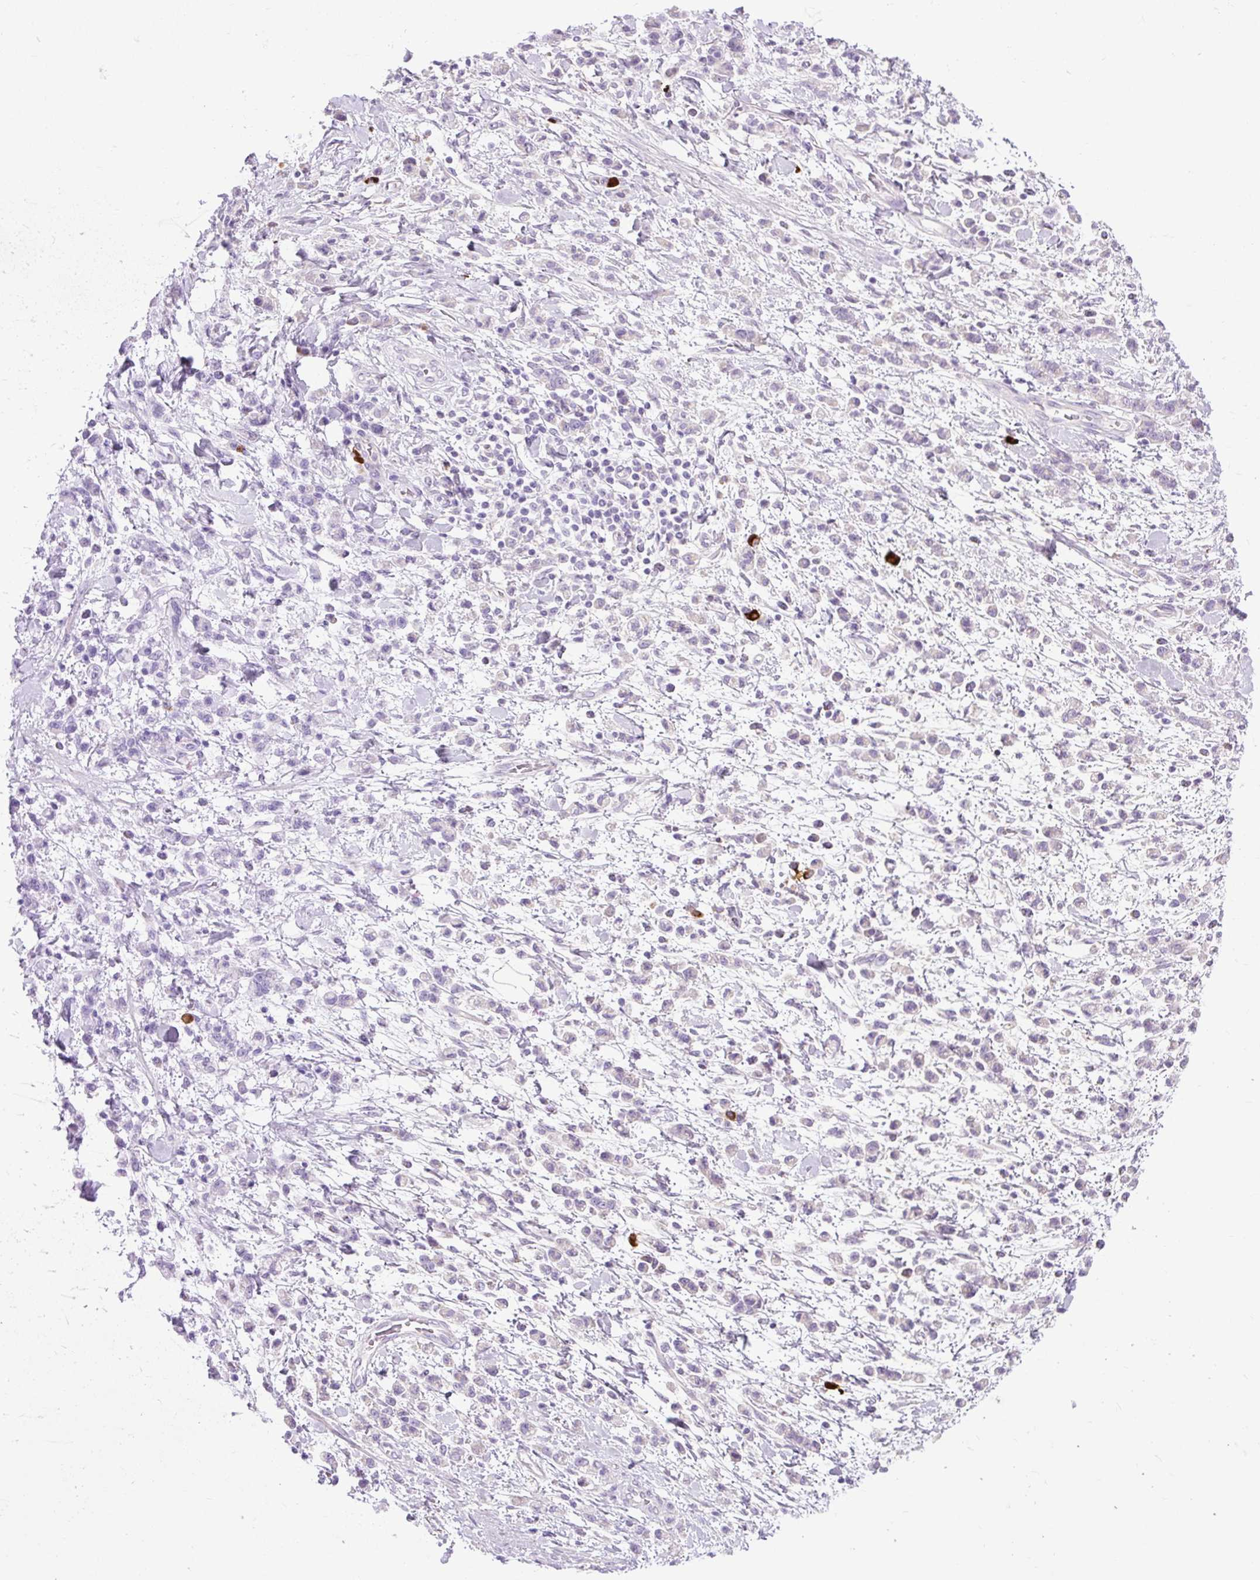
{"staining": {"intensity": "negative", "quantity": "none", "location": "none"}, "tissue": "stomach cancer", "cell_type": "Tumor cells", "image_type": "cancer", "snomed": [{"axis": "morphology", "description": "Adenocarcinoma, NOS"}, {"axis": "topography", "description": "Stomach"}], "caption": "DAB immunohistochemical staining of human adenocarcinoma (stomach) exhibits no significant positivity in tumor cells.", "gene": "ARRDC2", "patient": {"sex": "male", "age": 76}}